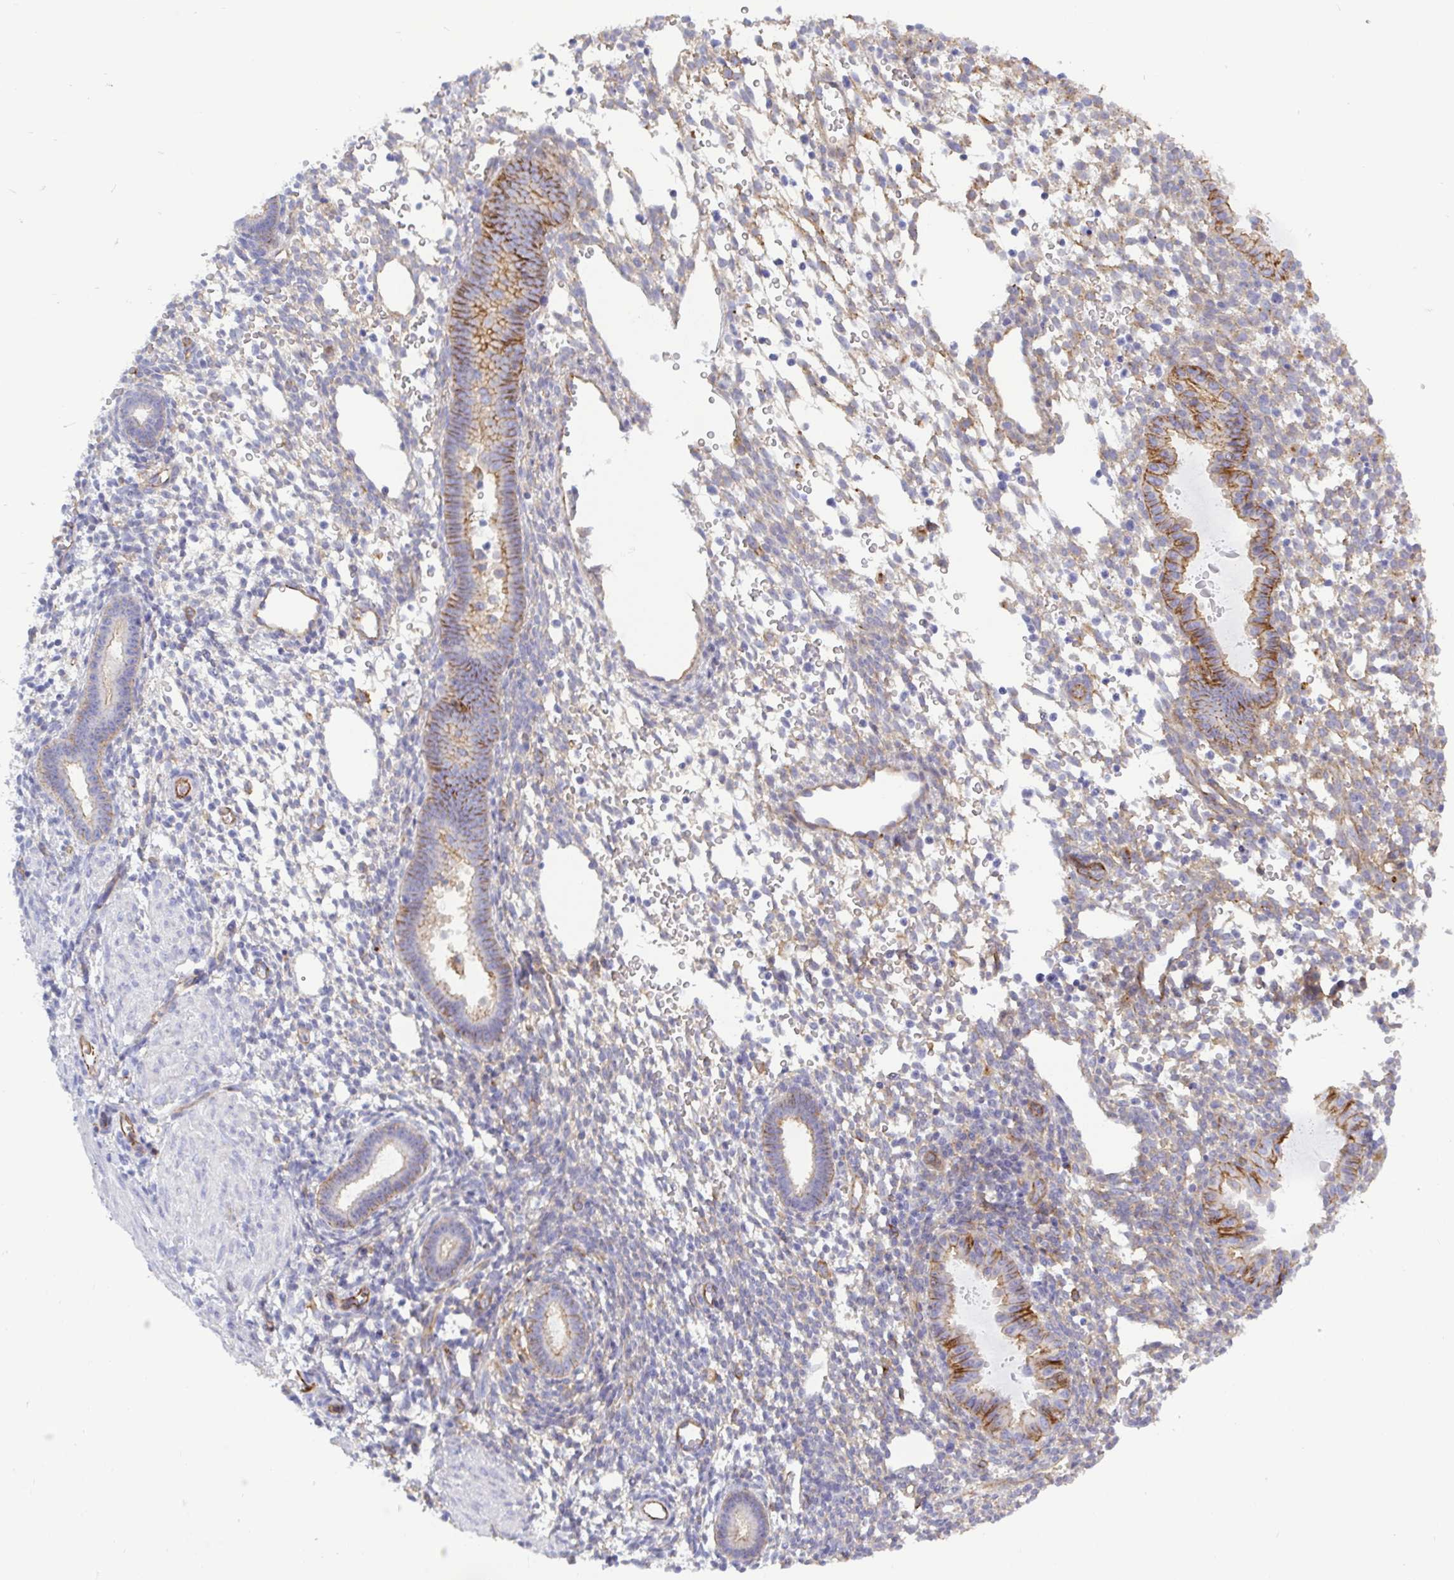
{"staining": {"intensity": "weak", "quantity": "<25%", "location": "cytoplasmic/membranous"}, "tissue": "endometrium", "cell_type": "Cells in endometrial stroma", "image_type": "normal", "snomed": [{"axis": "morphology", "description": "Normal tissue, NOS"}, {"axis": "topography", "description": "Endometrium"}], "caption": "IHC of benign endometrium shows no staining in cells in endometrial stroma.", "gene": "LIMA1", "patient": {"sex": "female", "age": 36}}